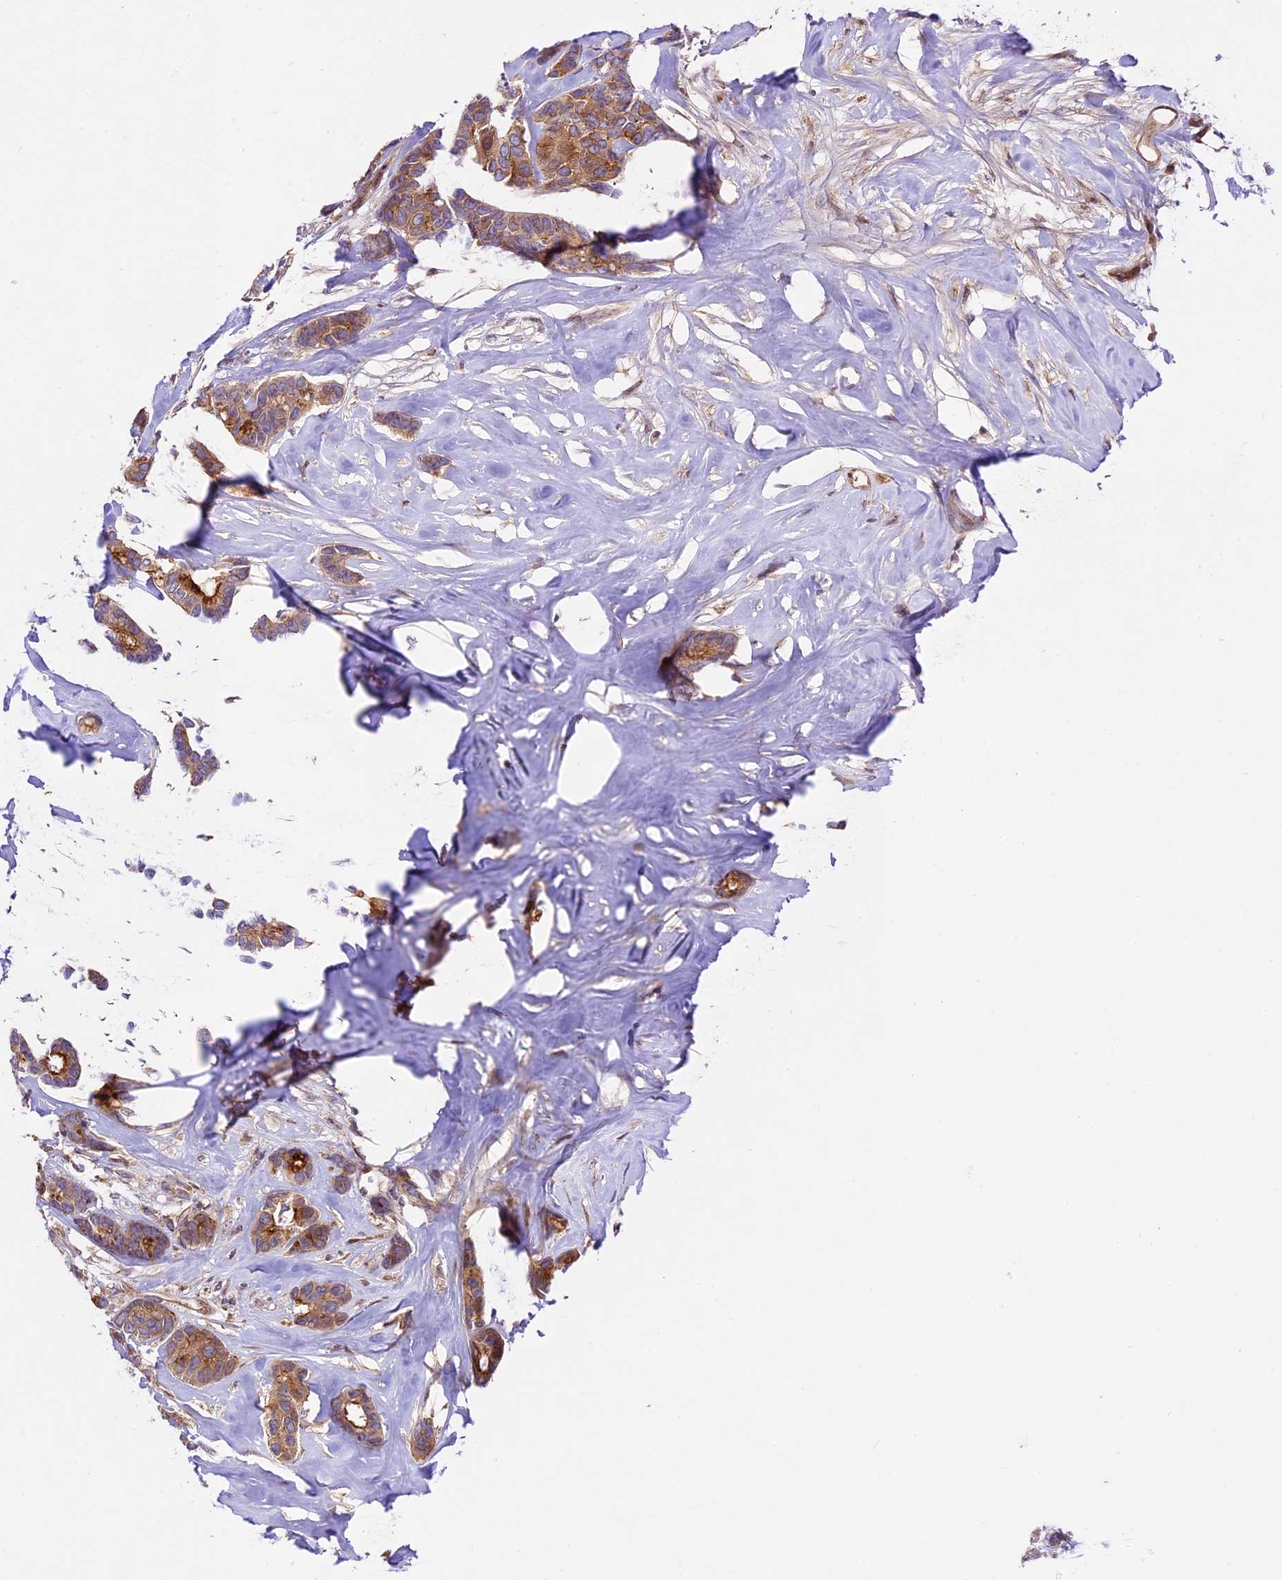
{"staining": {"intensity": "moderate", "quantity": ">75%", "location": "cytoplasmic/membranous"}, "tissue": "breast cancer", "cell_type": "Tumor cells", "image_type": "cancer", "snomed": [{"axis": "morphology", "description": "Duct carcinoma"}, {"axis": "topography", "description": "Breast"}], "caption": "Breast cancer (intraductal carcinoma) stained with DAB IHC demonstrates medium levels of moderate cytoplasmic/membranous positivity in approximately >75% of tumor cells.", "gene": "CCSER1", "patient": {"sex": "female", "age": 87}}